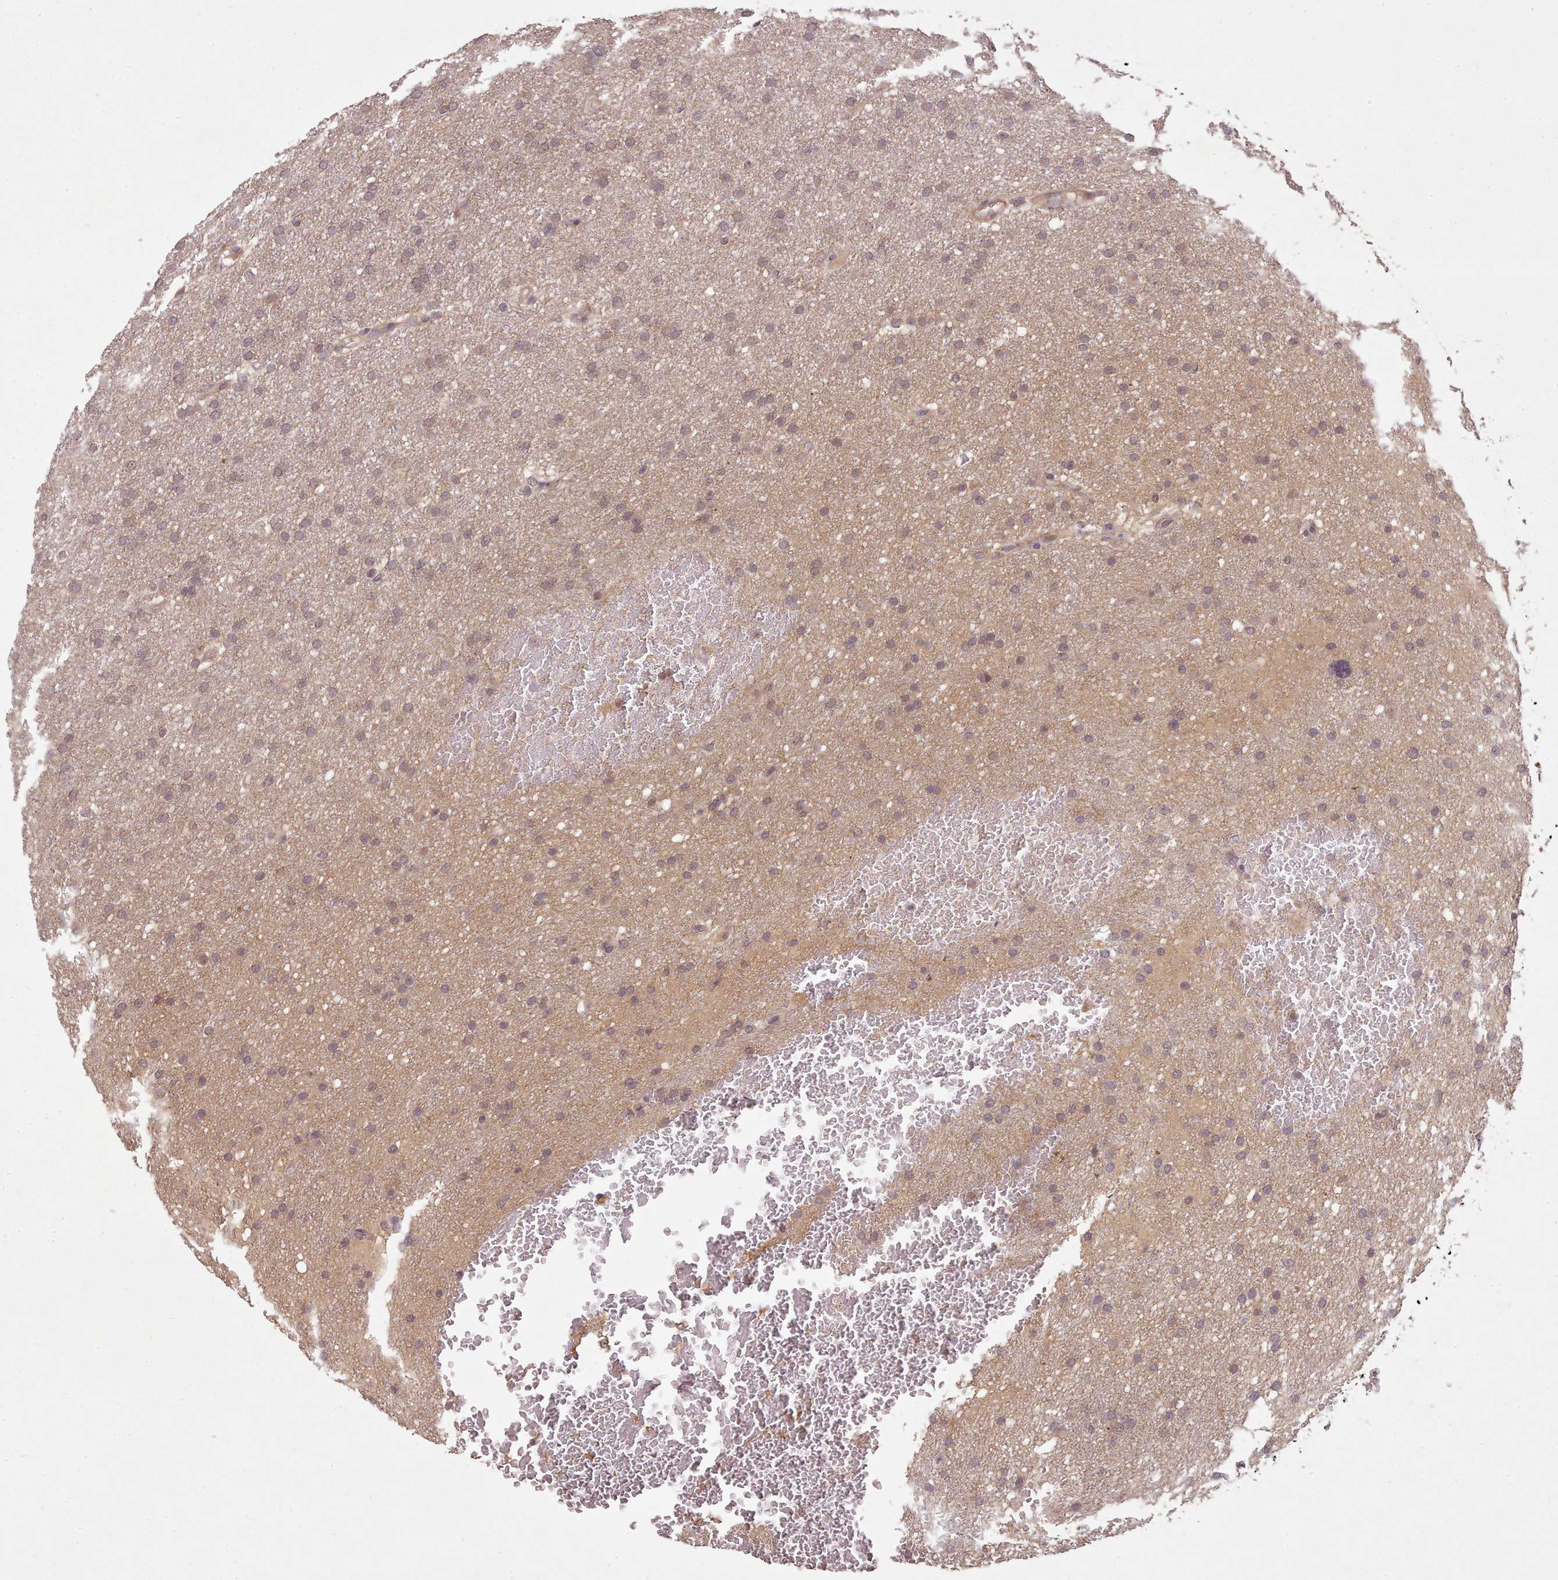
{"staining": {"intensity": "weak", "quantity": "25%-75%", "location": "nuclear"}, "tissue": "glioma", "cell_type": "Tumor cells", "image_type": "cancer", "snomed": [{"axis": "morphology", "description": "Glioma, malignant, High grade"}, {"axis": "topography", "description": "Cerebral cortex"}], "caption": "Glioma stained with a protein marker reveals weak staining in tumor cells.", "gene": "CDC6", "patient": {"sex": "female", "age": 36}}